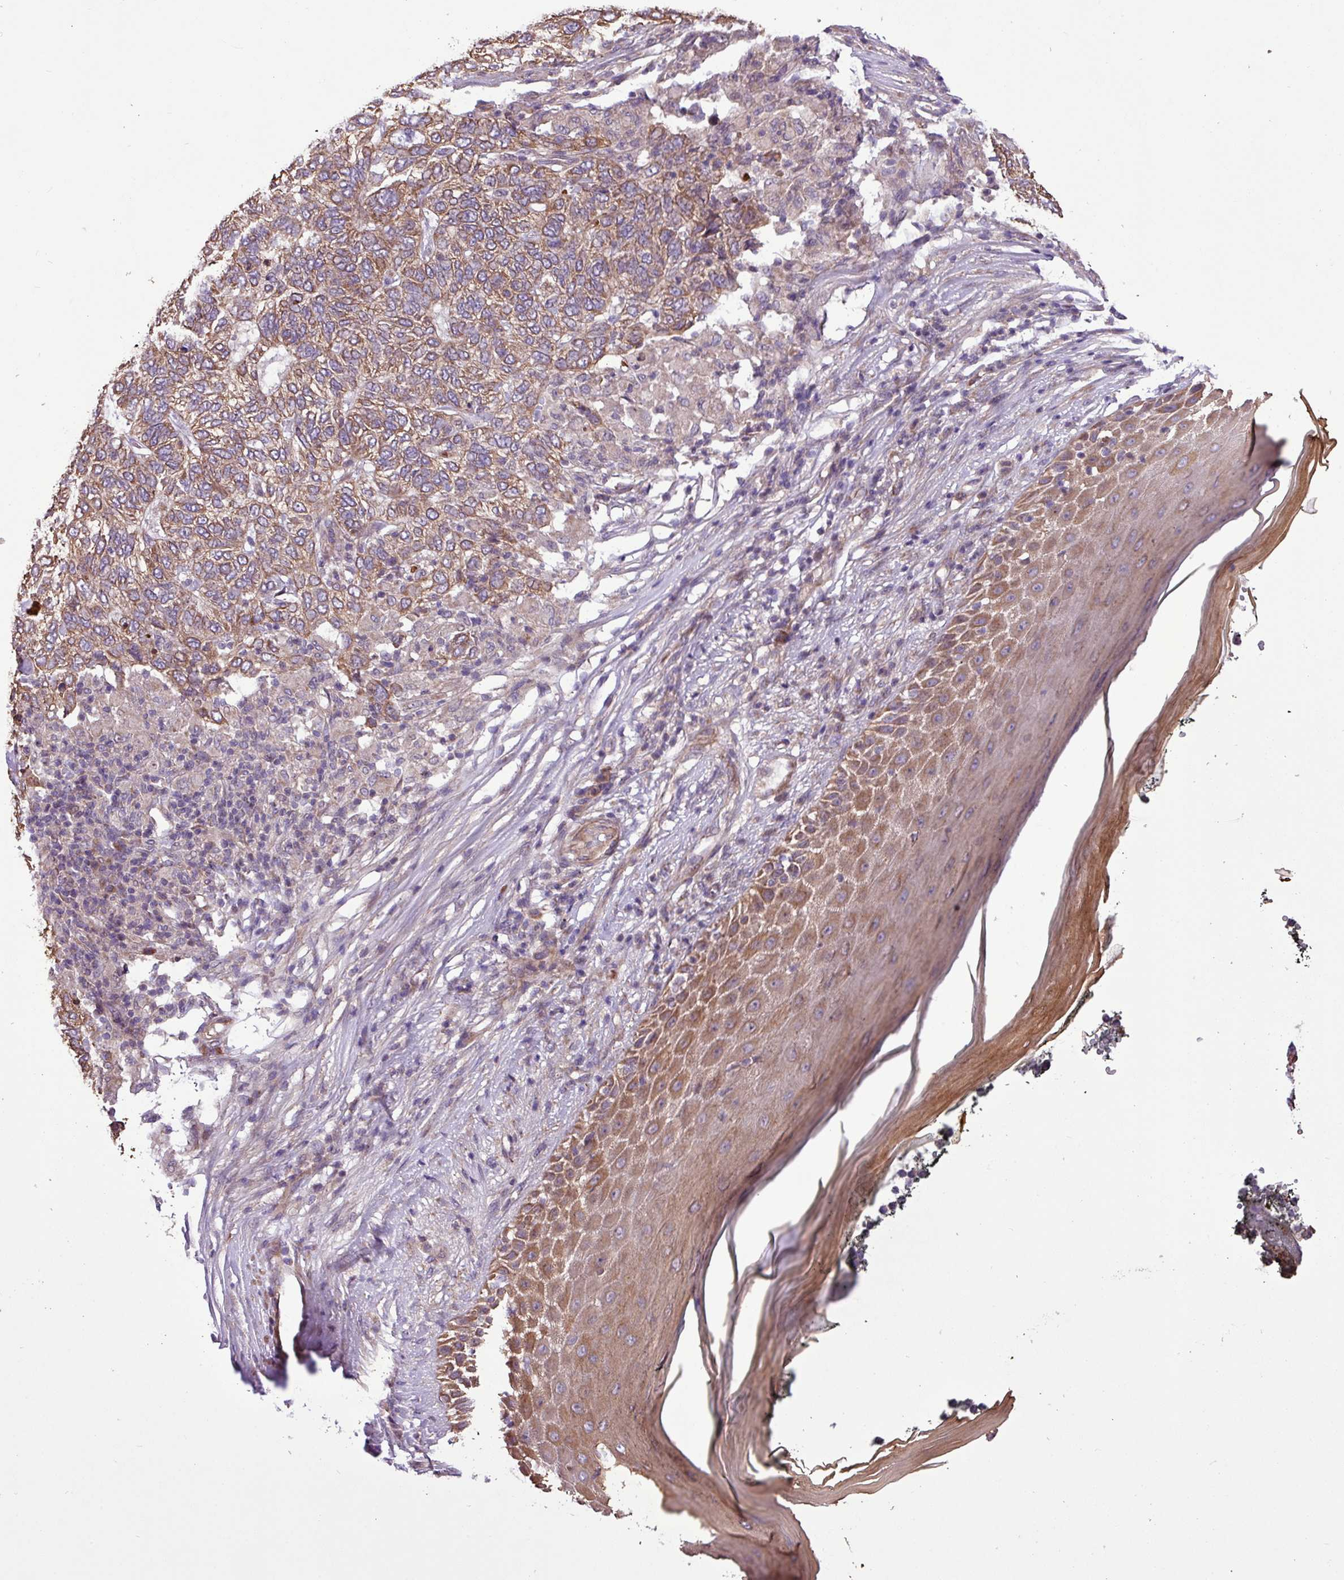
{"staining": {"intensity": "moderate", "quantity": "25%-75%", "location": "cytoplasmic/membranous"}, "tissue": "skin cancer", "cell_type": "Tumor cells", "image_type": "cancer", "snomed": [{"axis": "morphology", "description": "Basal cell carcinoma"}, {"axis": "topography", "description": "Skin"}], "caption": "Immunohistochemistry (IHC) histopathology image of neoplastic tissue: skin cancer stained using immunohistochemistry (IHC) reveals medium levels of moderate protein expression localized specifically in the cytoplasmic/membranous of tumor cells, appearing as a cytoplasmic/membranous brown color.", "gene": "TIMM10B", "patient": {"sex": "female", "age": 65}}